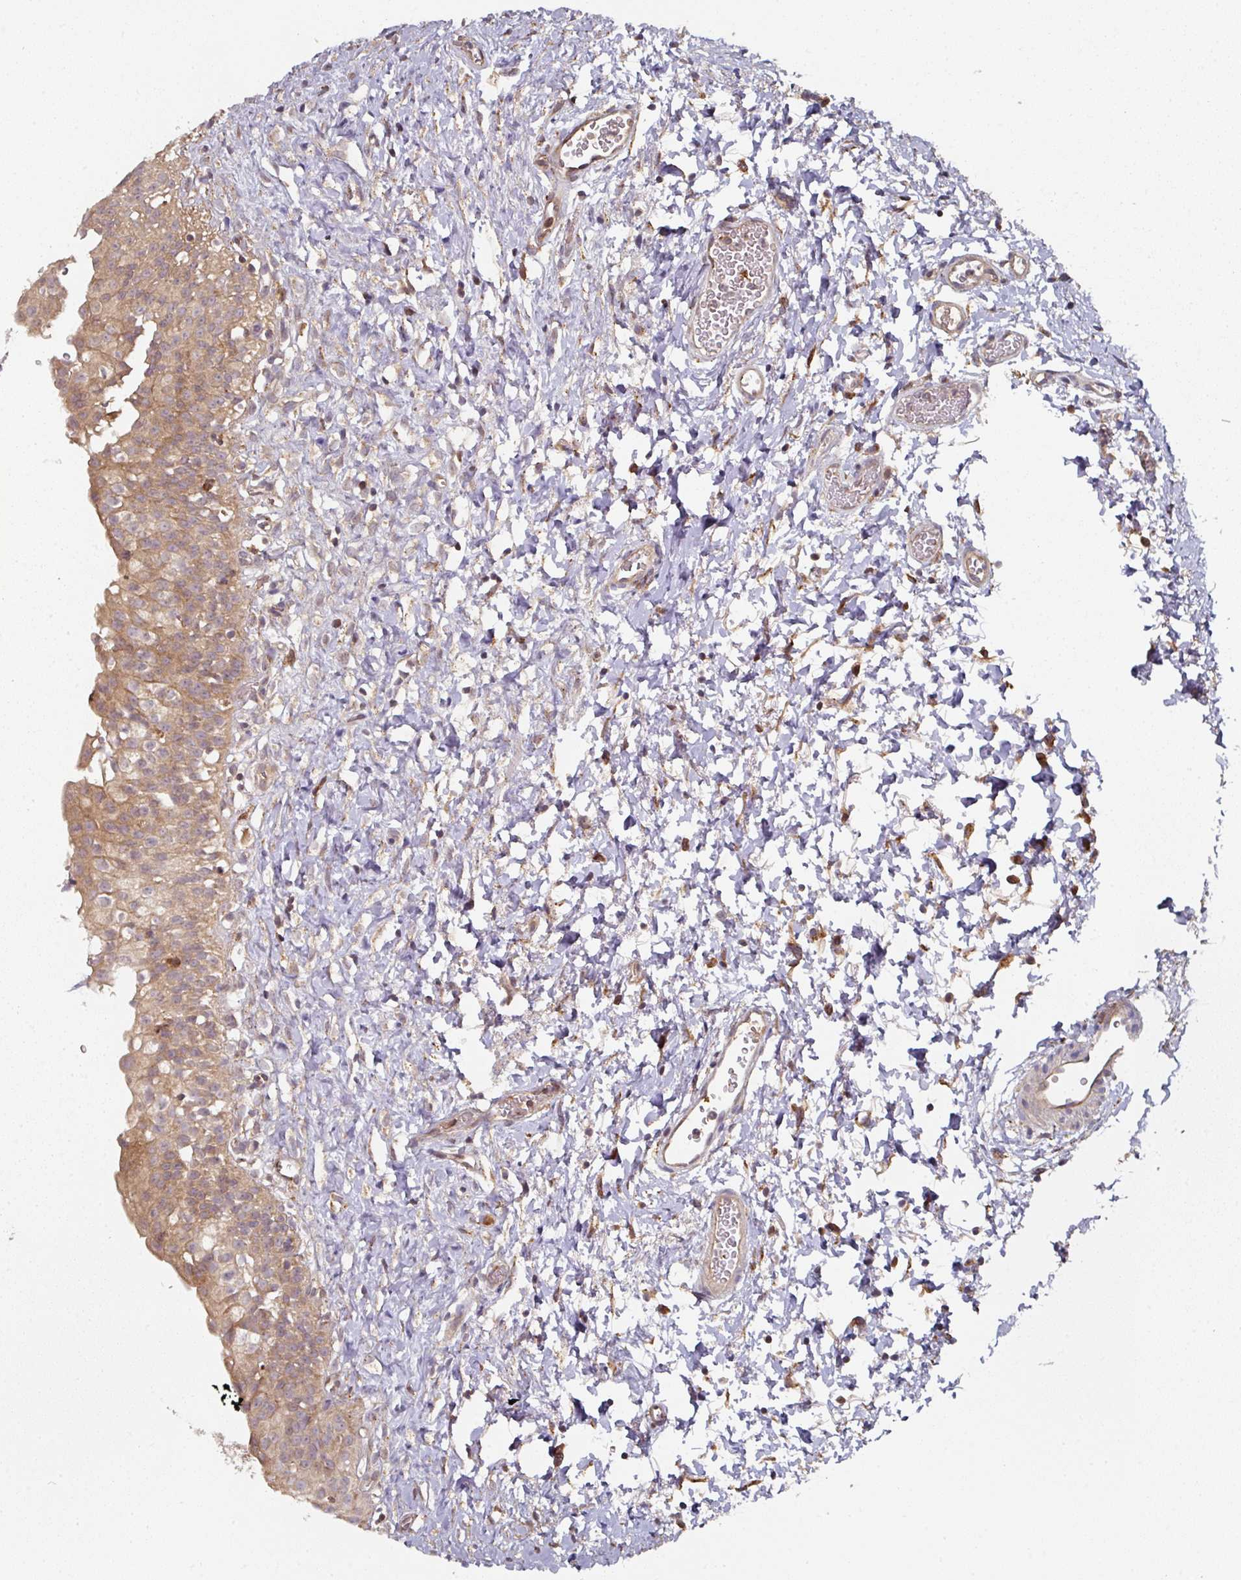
{"staining": {"intensity": "moderate", "quantity": ">75%", "location": "cytoplasmic/membranous"}, "tissue": "urinary bladder", "cell_type": "Urothelial cells", "image_type": "normal", "snomed": [{"axis": "morphology", "description": "Normal tissue, NOS"}, {"axis": "topography", "description": "Urinary bladder"}], "caption": "Unremarkable urinary bladder was stained to show a protein in brown. There is medium levels of moderate cytoplasmic/membranous expression in about >75% of urothelial cells.", "gene": "CEP95", "patient": {"sex": "male", "age": 51}}